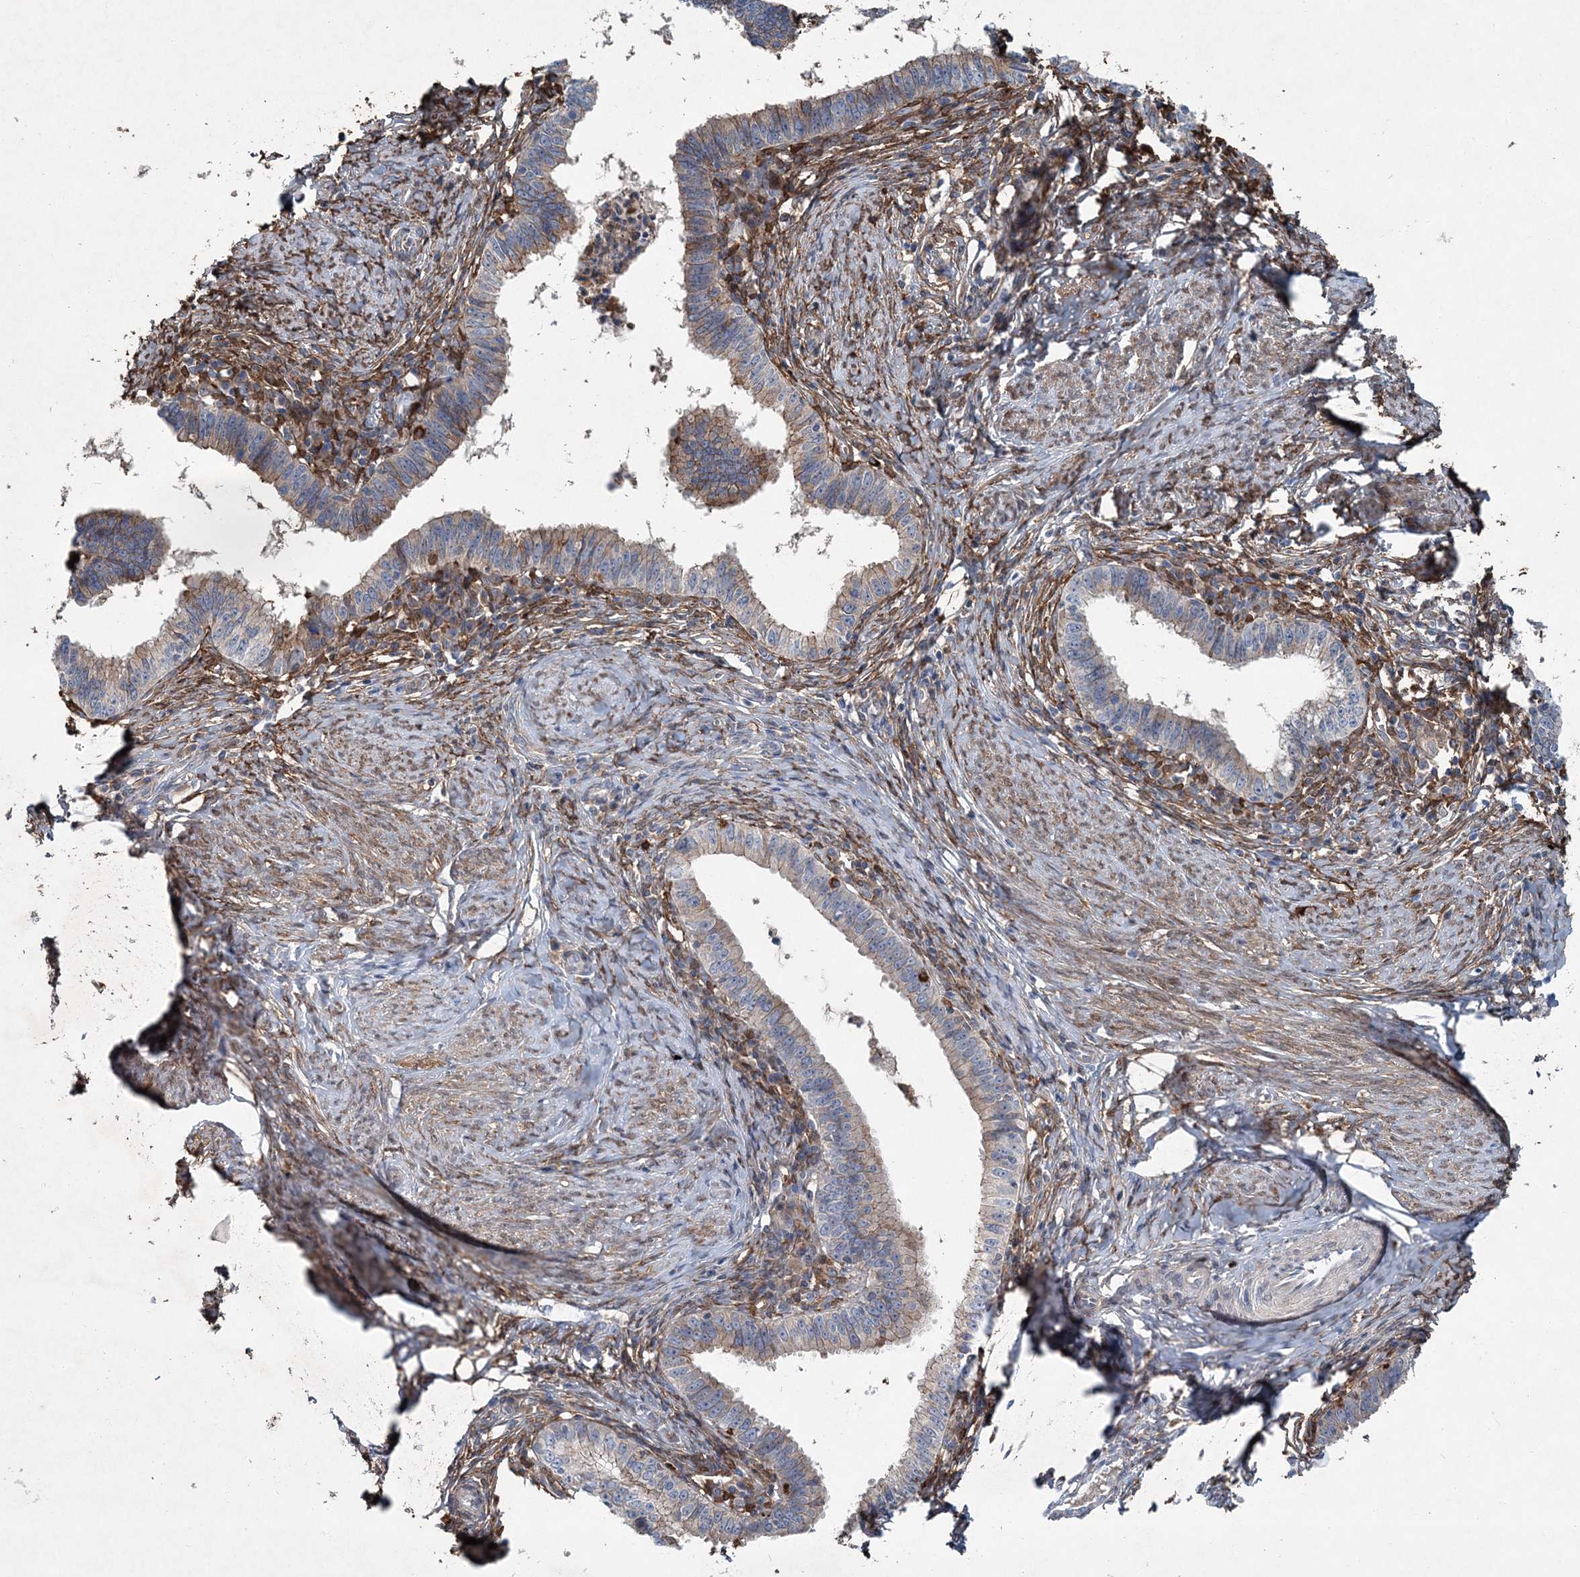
{"staining": {"intensity": "weak", "quantity": "25%-75%", "location": "cytoplasmic/membranous"}, "tissue": "cervical cancer", "cell_type": "Tumor cells", "image_type": "cancer", "snomed": [{"axis": "morphology", "description": "Adenocarcinoma, NOS"}, {"axis": "topography", "description": "Cervix"}], "caption": "Immunohistochemistry (IHC) of cervical cancer reveals low levels of weak cytoplasmic/membranous positivity in approximately 25%-75% of tumor cells. The protein of interest is shown in brown color, while the nuclei are stained blue.", "gene": "SPOPL", "patient": {"sex": "female", "age": 36}}